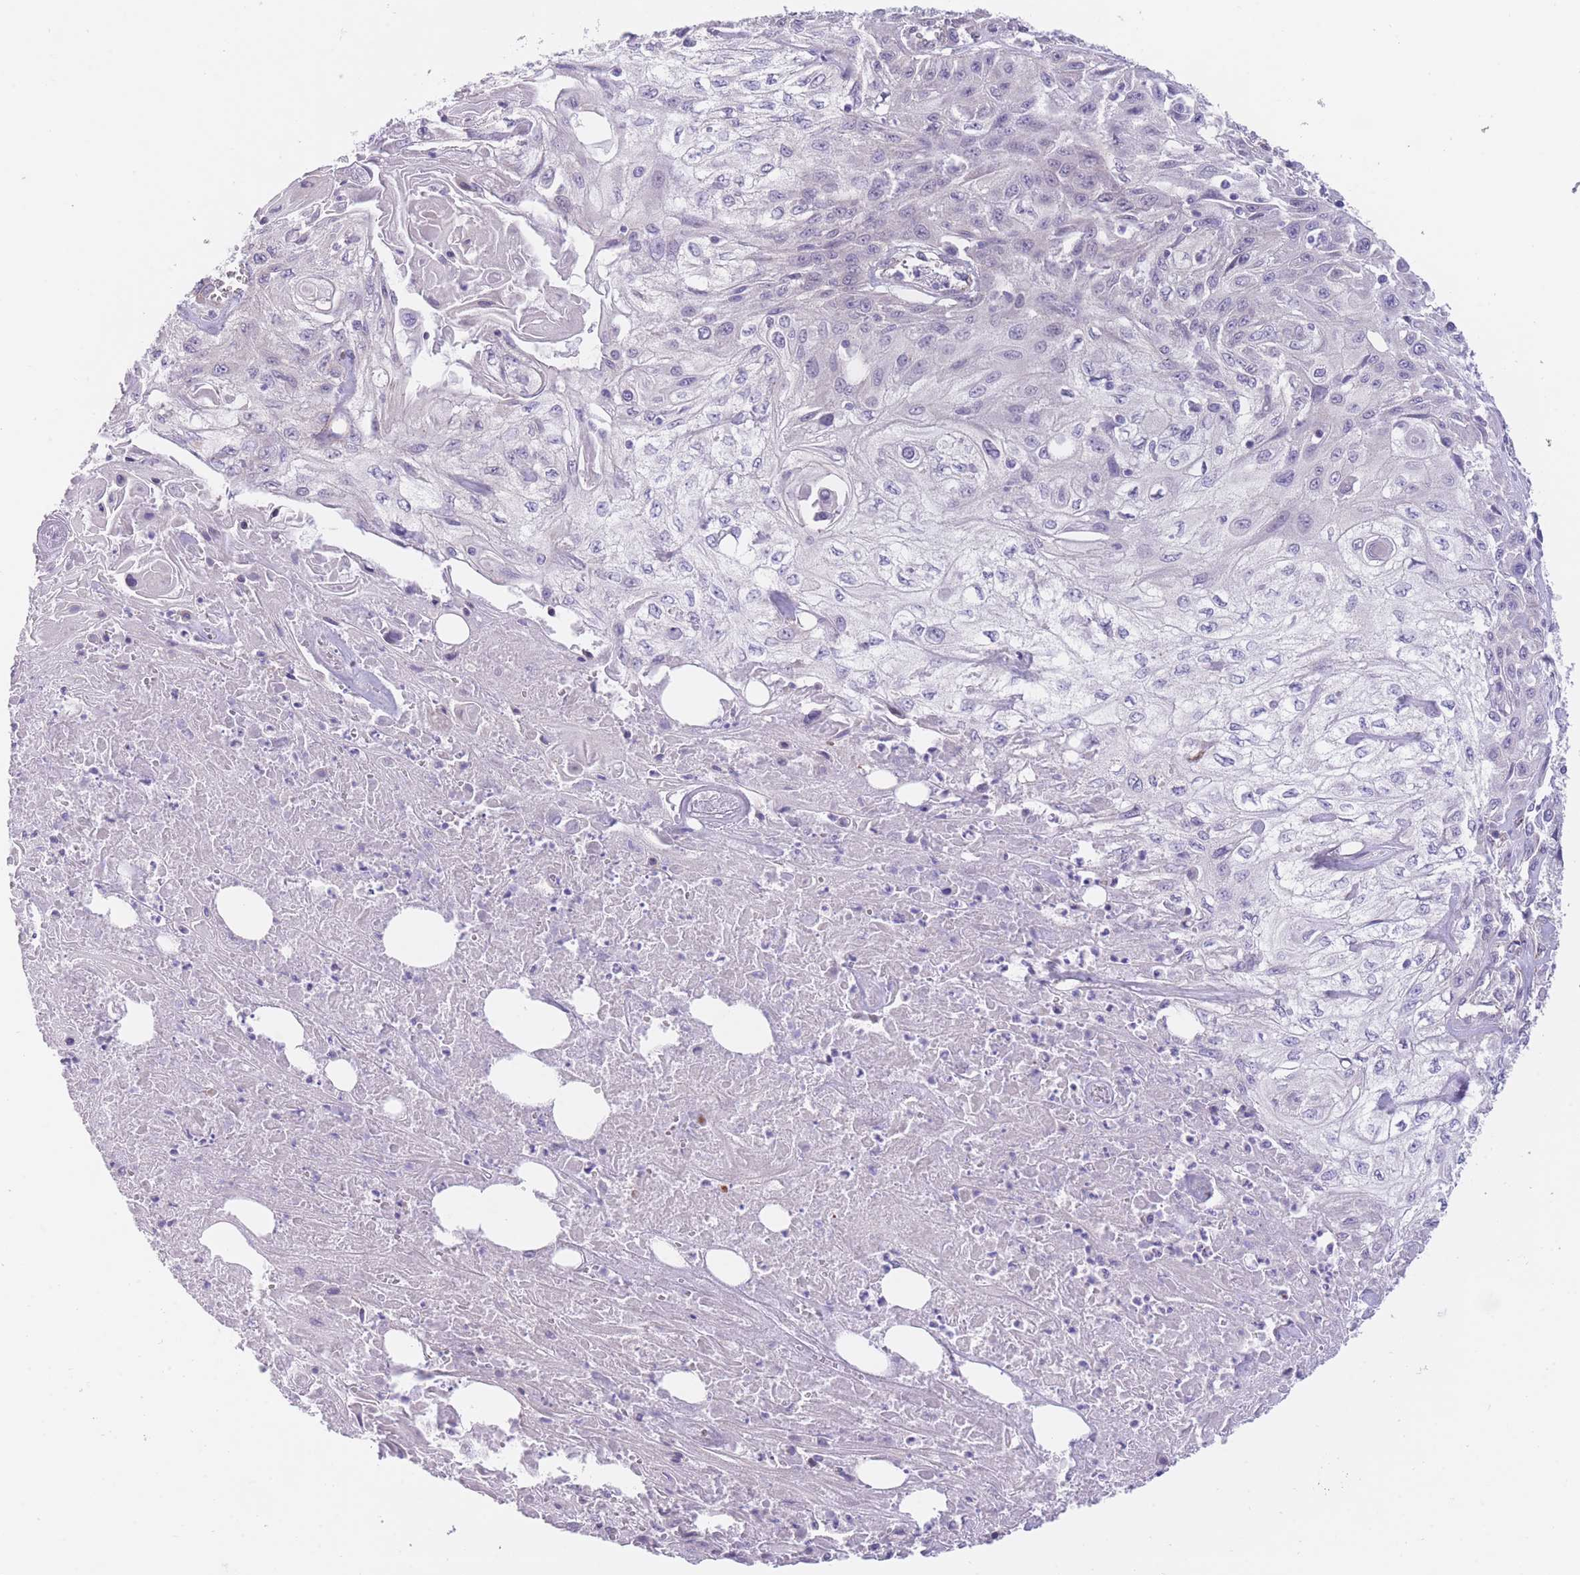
{"staining": {"intensity": "negative", "quantity": "none", "location": "none"}, "tissue": "skin cancer", "cell_type": "Tumor cells", "image_type": "cancer", "snomed": [{"axis": "morphology", "description": "Squamous cell carcinoma, NOS"}, {"axis": "morphology", "description": "Squamous cell carcinoma, metastatic, NOS"}, {"axis": "topography", "description": "Skin"}, {"axis": "topography", "description": "Lymph node"}], "caption": "High magnification brightfield microscopy of skin cancer (metastatic squamous cell carcinoma) stained with DAB (brown) and counterstained with hematoxylin (blue): tumor cells show no significant positivity.", "gene": "QTRT1", "patient": {"sex": "male", "age": 75}}